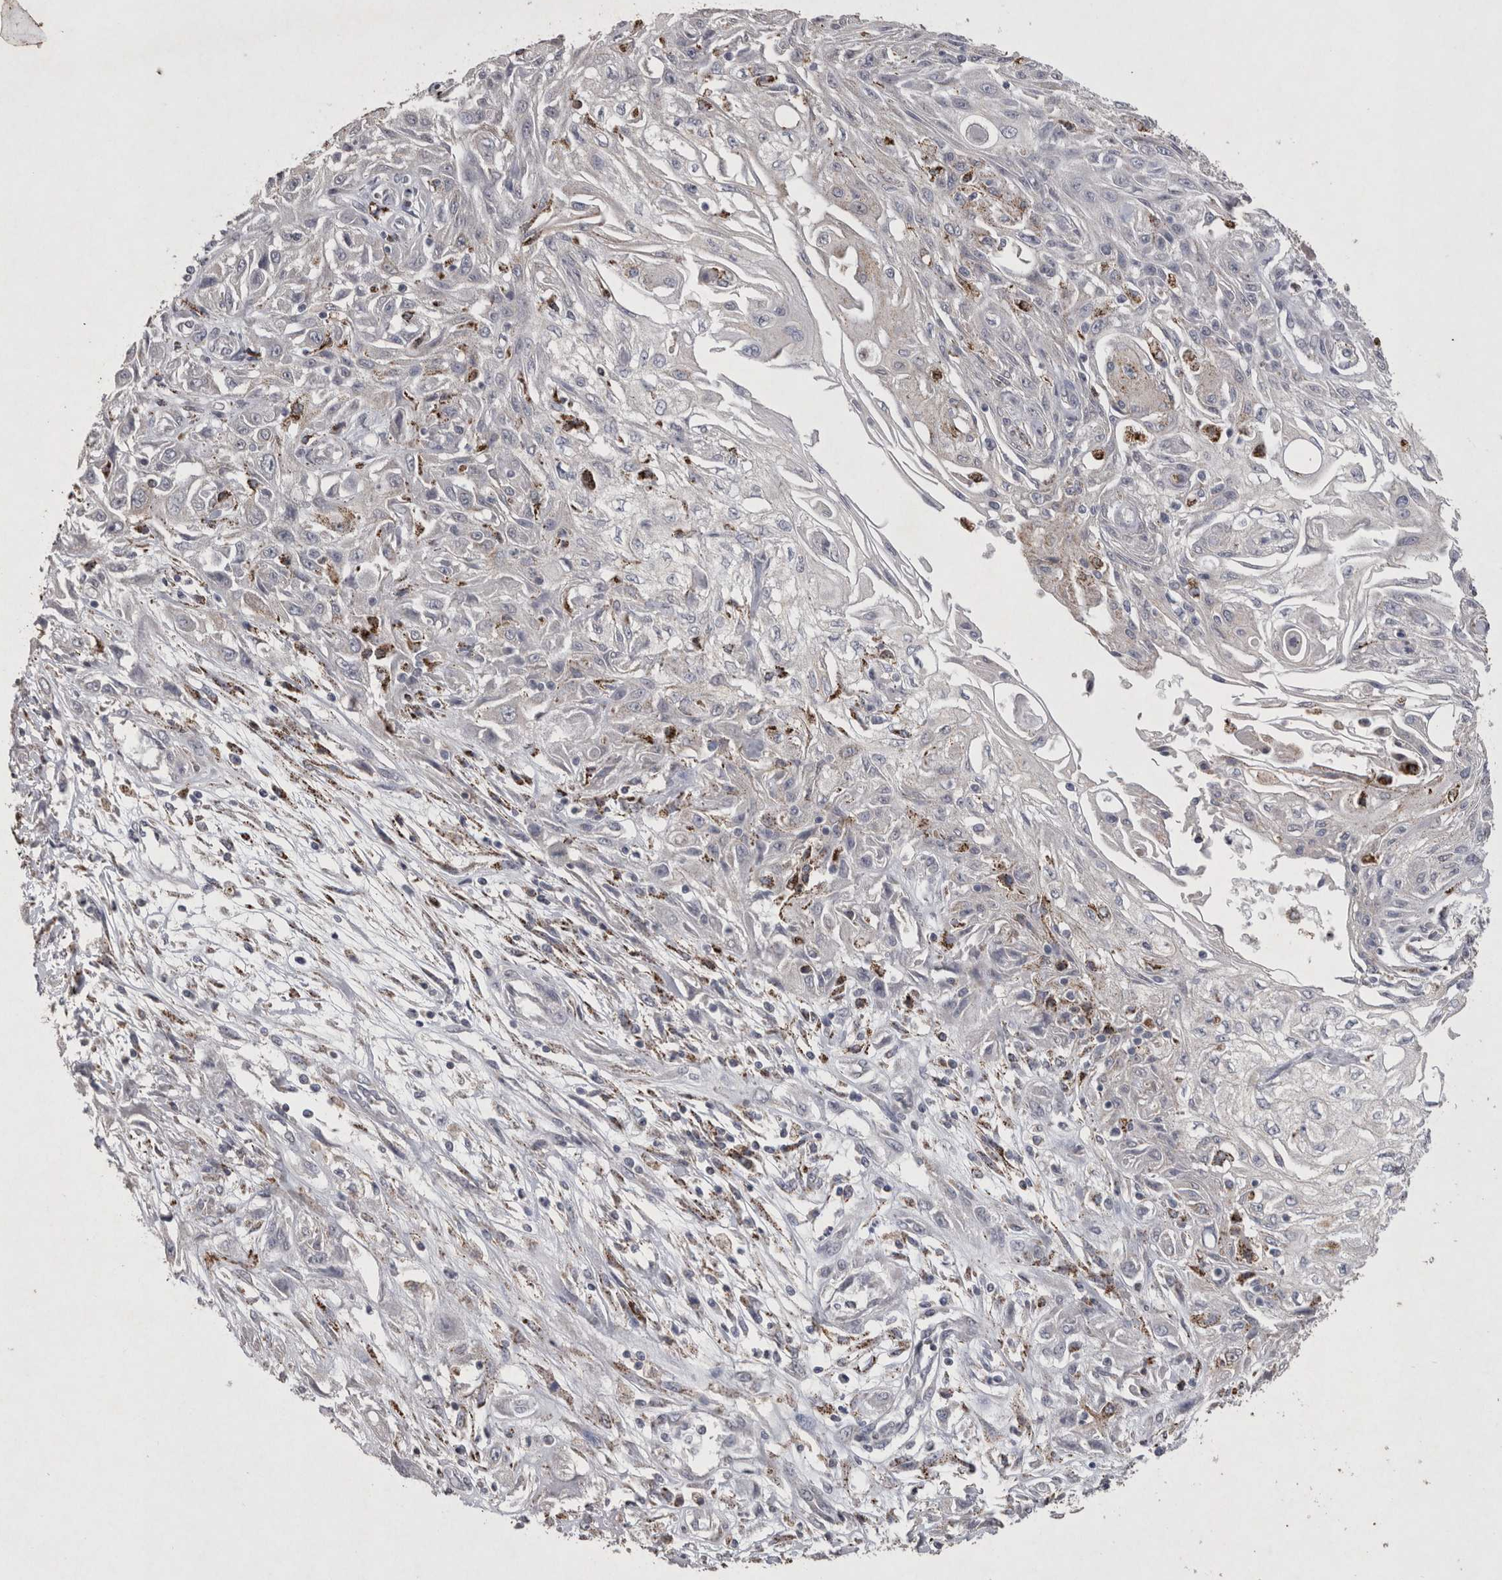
{"staining": {"intensity": "negative", "quantity": "none", "location": "none"}, "tissue": "skin cancer", "cell_type": "Tumor cells", "image_type": "cancer", "snomed": [{"axis": "morphology", "description": "Squamous cell carcinoma, NOS"}, {"axis": "morphology", "description": "Squamous cell carcinoma, metastatic, NOS"}, {"axis": "topography", "description": "Skin"}, {"axis": "topography", "description": "Lymph node"}], "caption": "Immunohistochemical staining of skin cancer (metastatic squamous cell carcinoma) displays no significant expression in tumor cells. (DAB (3,3'-diaminobenzidine) IHC with hematoxylin counter stain).", "gene": "DKK3", "patient": {"sex": "male", "age": 75}}